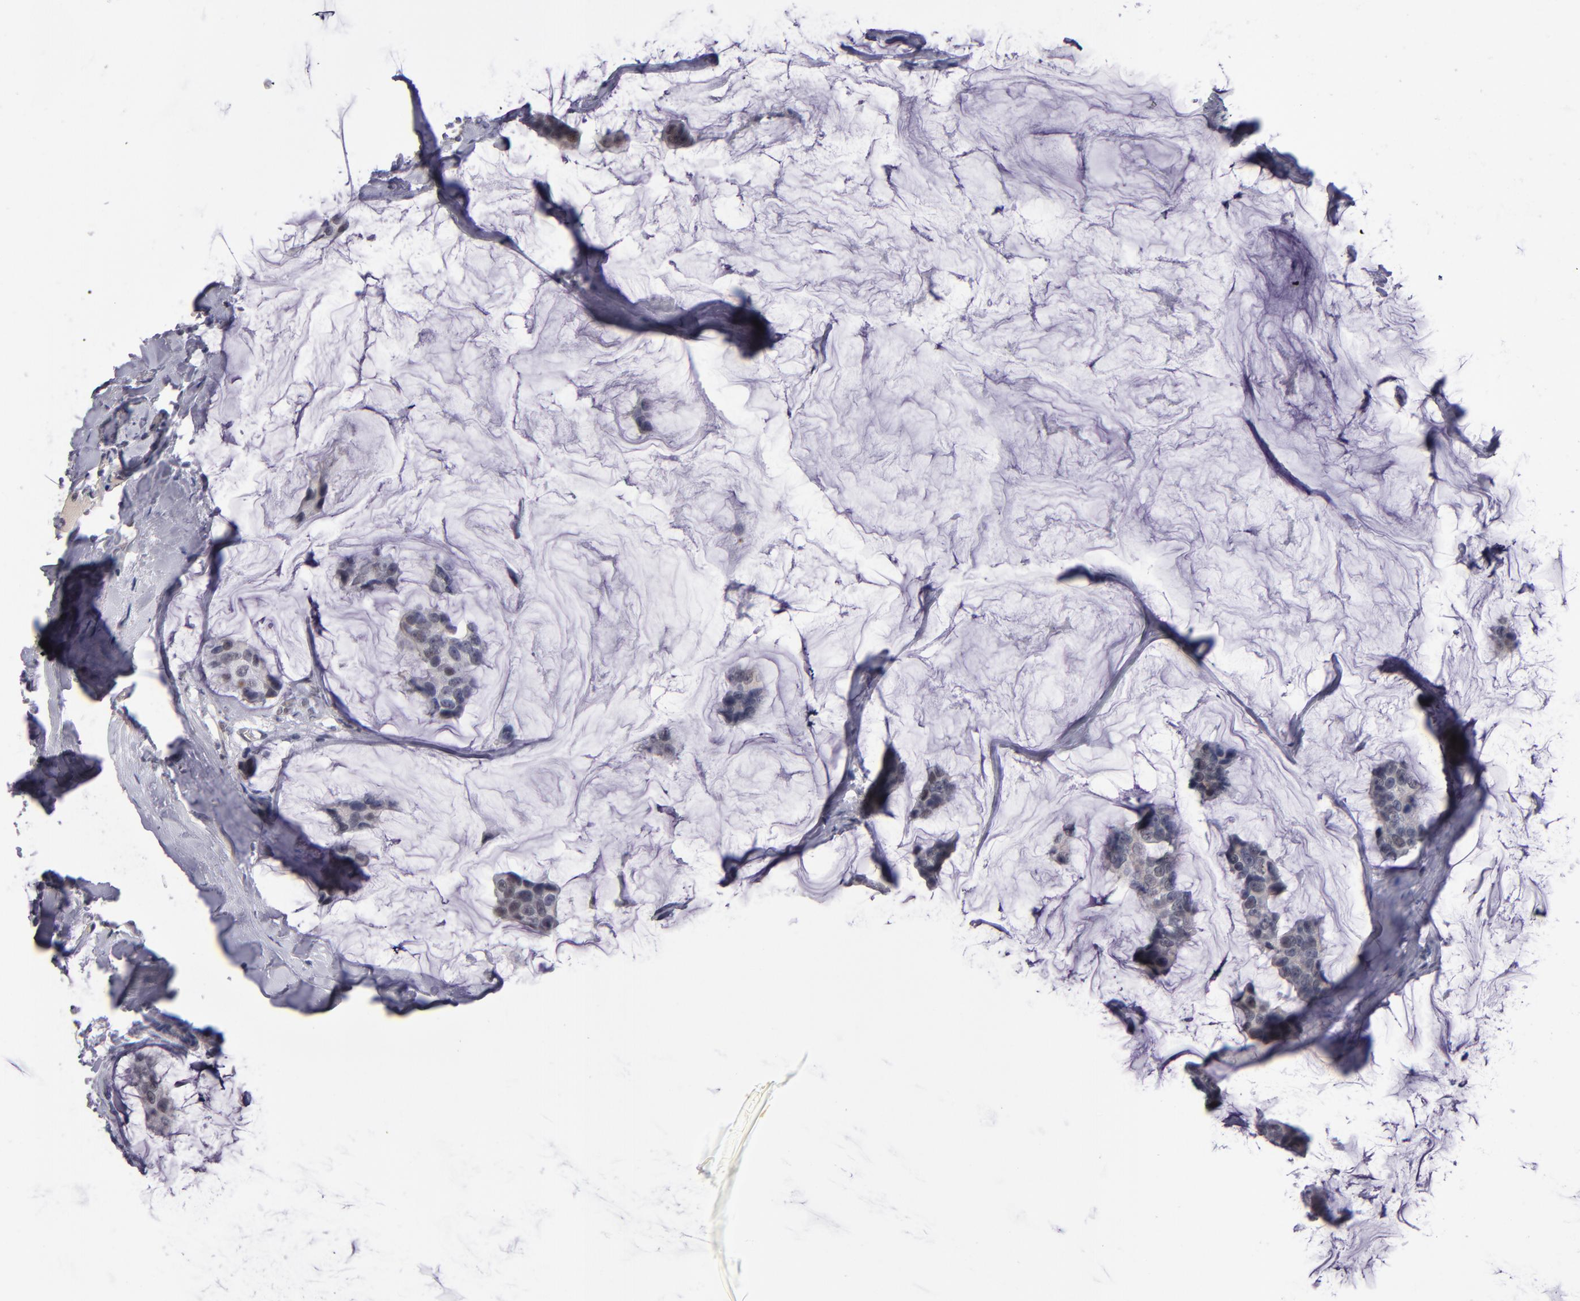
{"staining": {"intensity": "weak", "quantity": "<25%", "location": "nuclear"}, "tissue": "breast cancer", "cell_type": "Tumor cells", "image_type": "cancer", "snomed": [{"axis": "morphology", "description": "Normal tissue, NOS"}, {"axis": "morphology", "description": "Duct carcinoma"}, {"axis": "topography", "description": "Breast"}], "caption": "DAB immunohistochemical staining of breast cancer exhibits no significant positivity in tumor cells. The staining is performed using DAB (3,3'-diaminobenzidine) brown chromogen with nuclei counter-stained in using hematoxylin.", "gene": "OTUB2", "patient": {"sex": "female", "age": 50}}